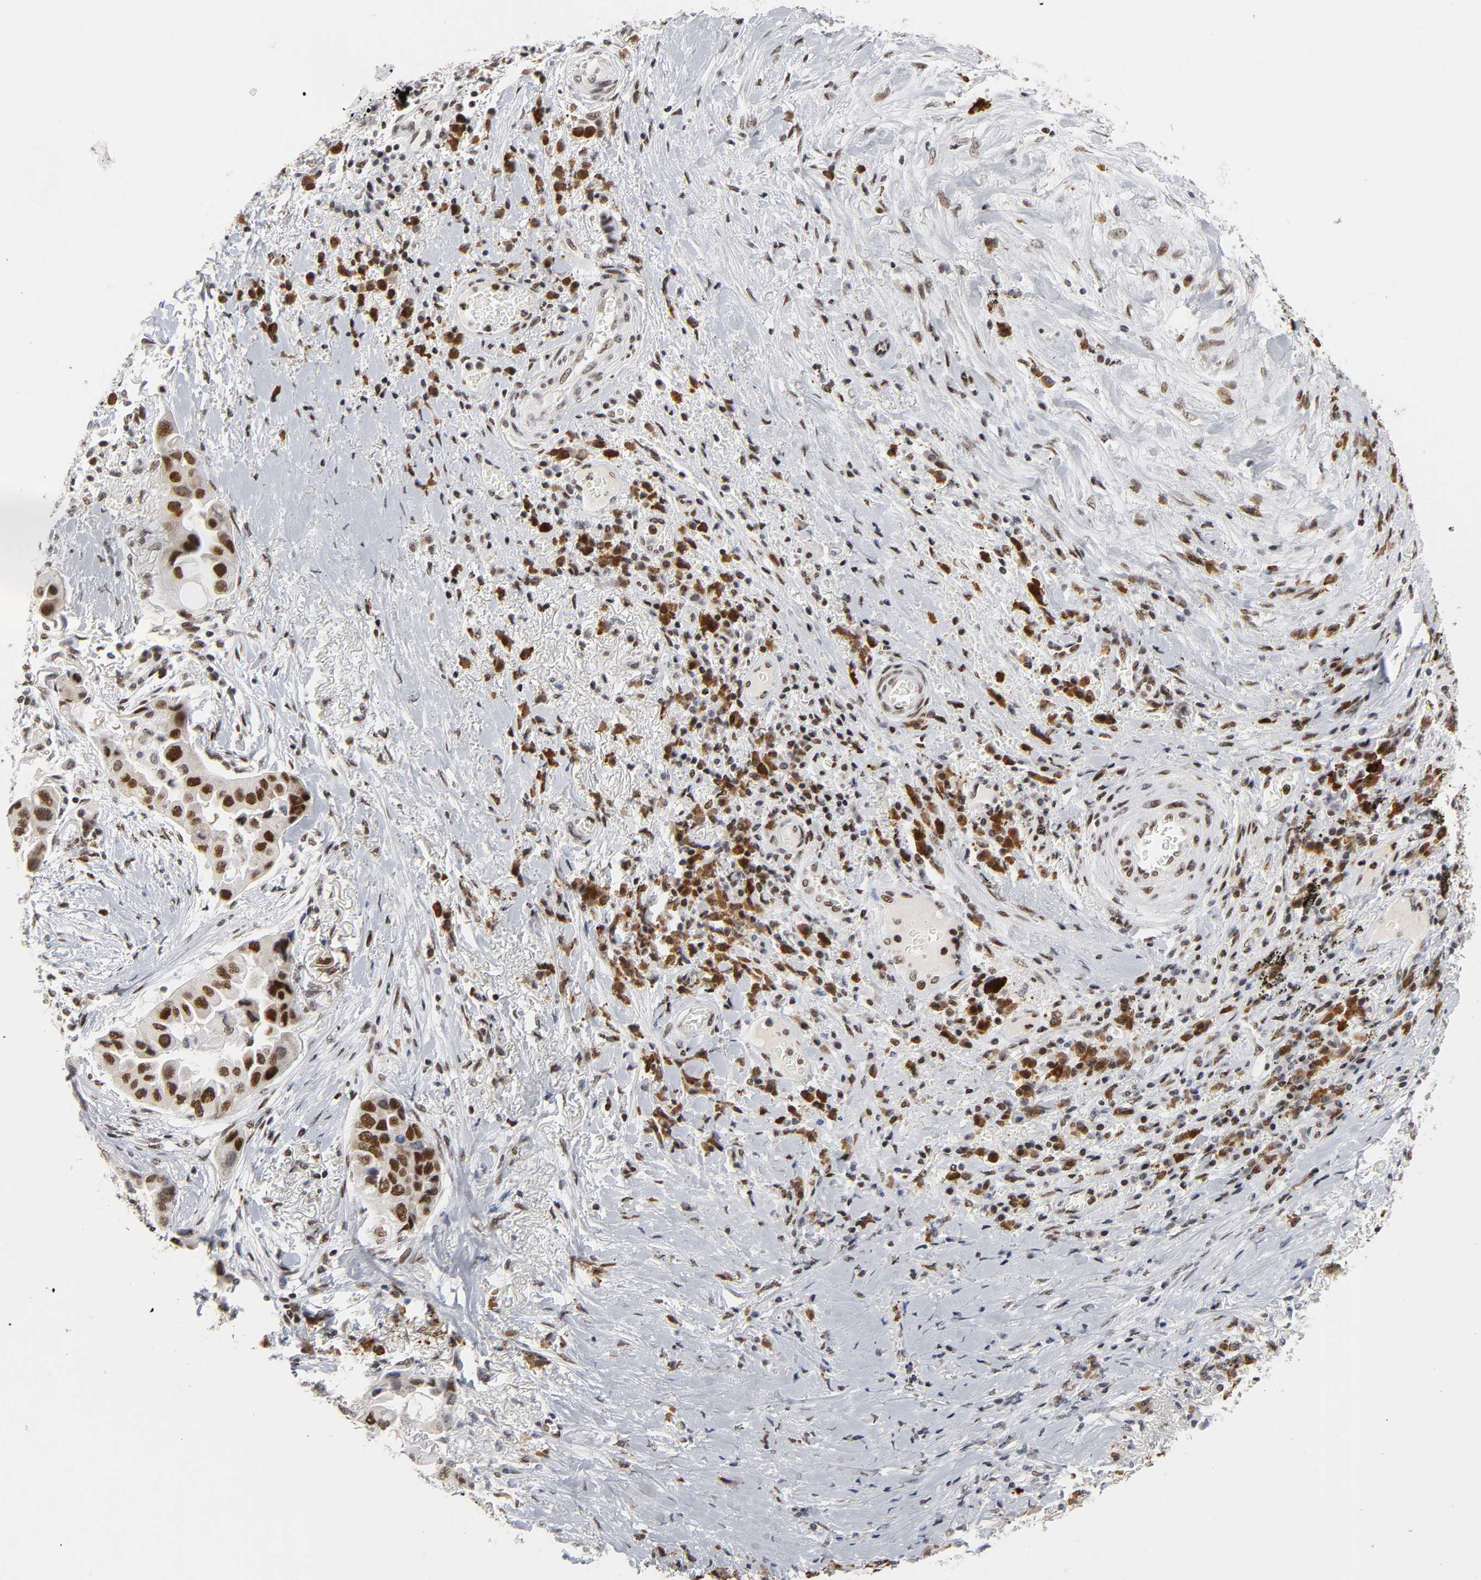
{"staining": {"intensity": "strong", "quantity": ">75%", "location": "nuclear"}, "tissue": "lung cancer", "cell_type": "Tumor cells", "image_type": "cancer", "snomed": [{"axis": "morphology", "description": "Adenocarcinoma, NOS"}, {"axis": "topography", "description": "Lung"}], "caption": "Tumor cells display high levels of strong nuclear positivity in approximately >75% of cells in lung cancer.", "gene": "CREBBP", "patient": {"sex": "female", "age": 76}}